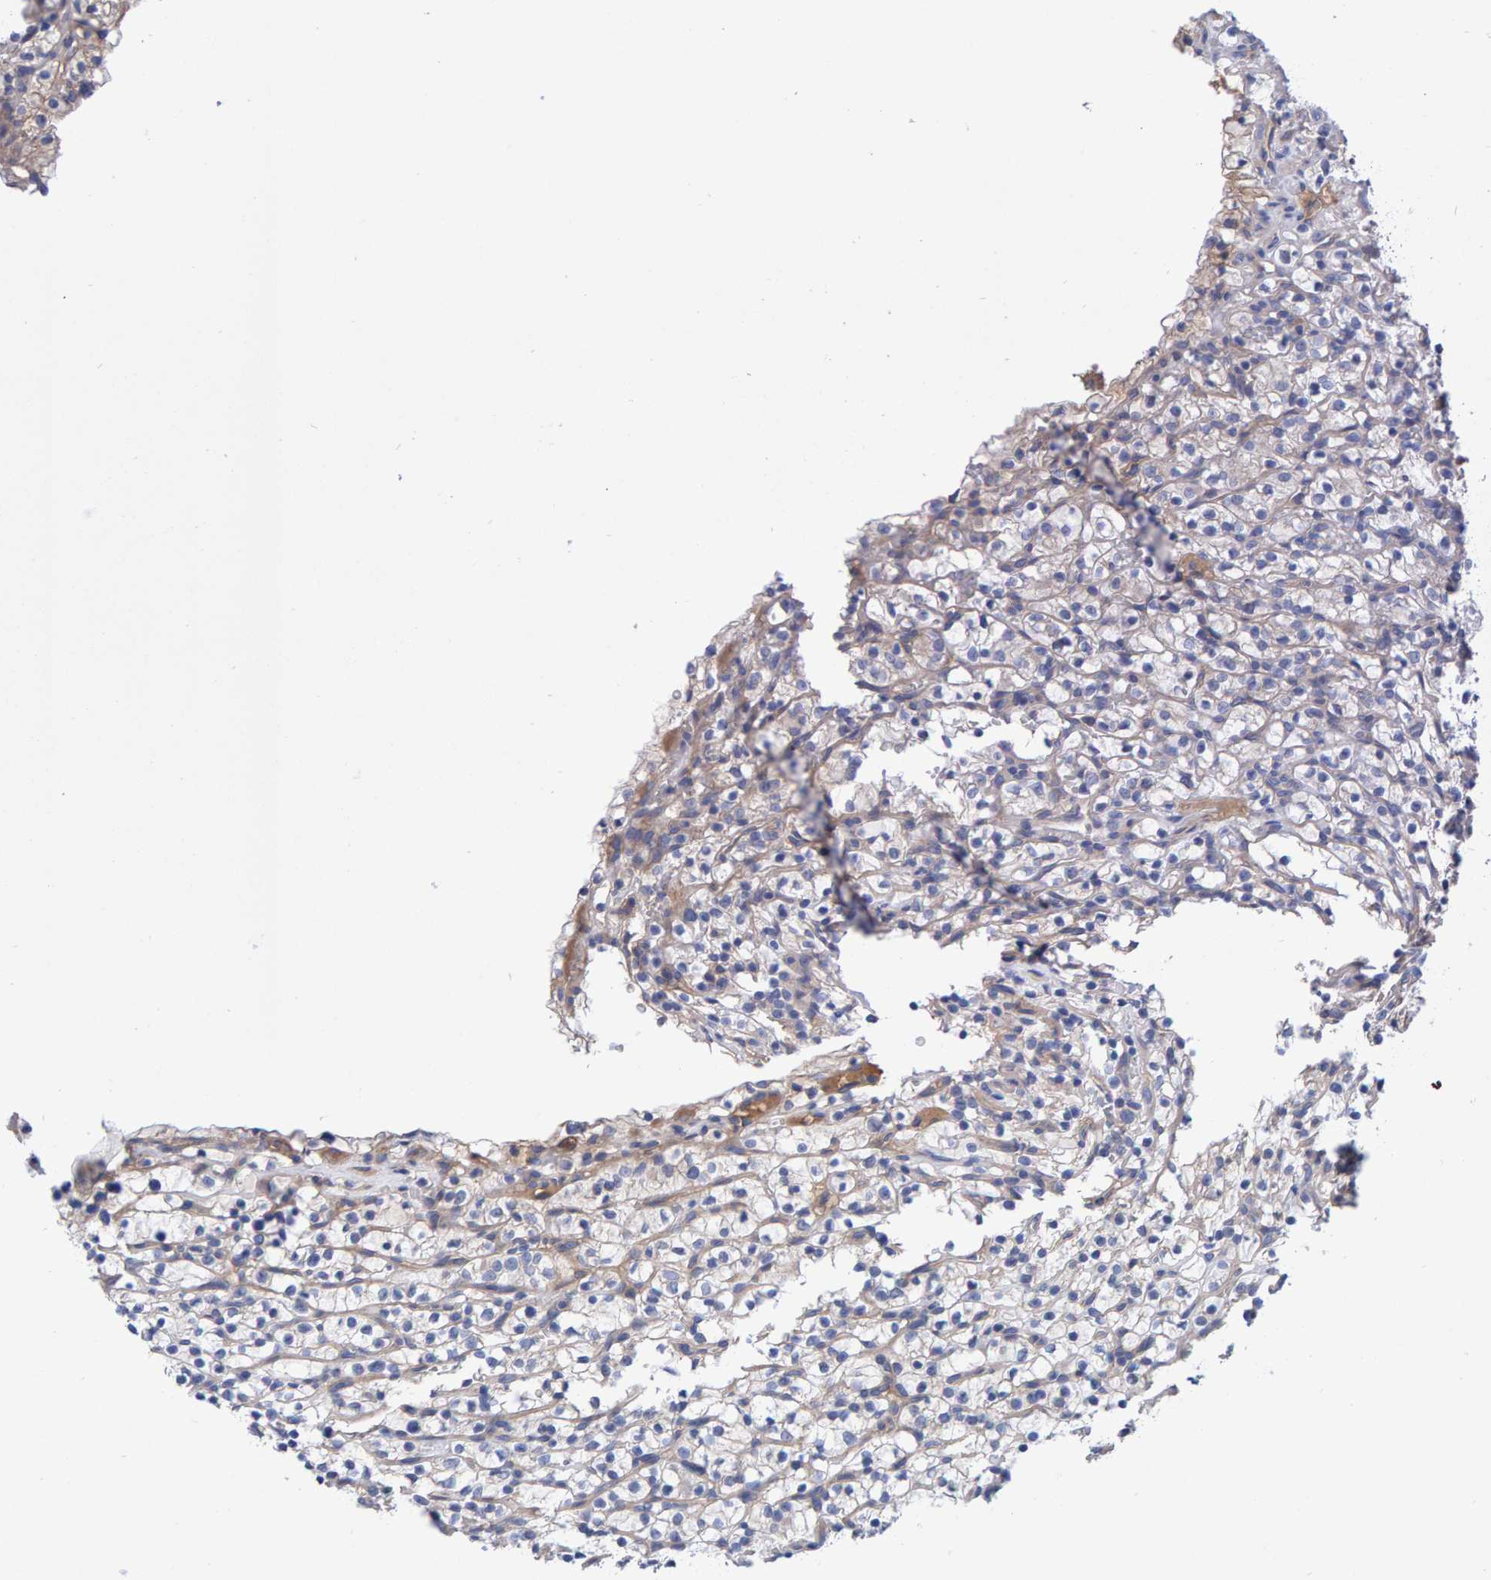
{"staining": {"intensity": "negative", "quantity": "none", "location": "none"}, "tissue": "renal cancer", "cell_type": "Tumor cells", "image_type": "cancer", "snomed": [{"axis": "morphology", "description": "Adenocarcinoma, NOS"}, {"axis": "topography", "description": "Kidney"}], "caption": "This is a micrograph of immunohistochemistry staining of renal cancer (adenocarcinoma), which shows no expression in tumor cells.", "gene": "EFR3A", "patient": {"sex": "female", "age": 57}}